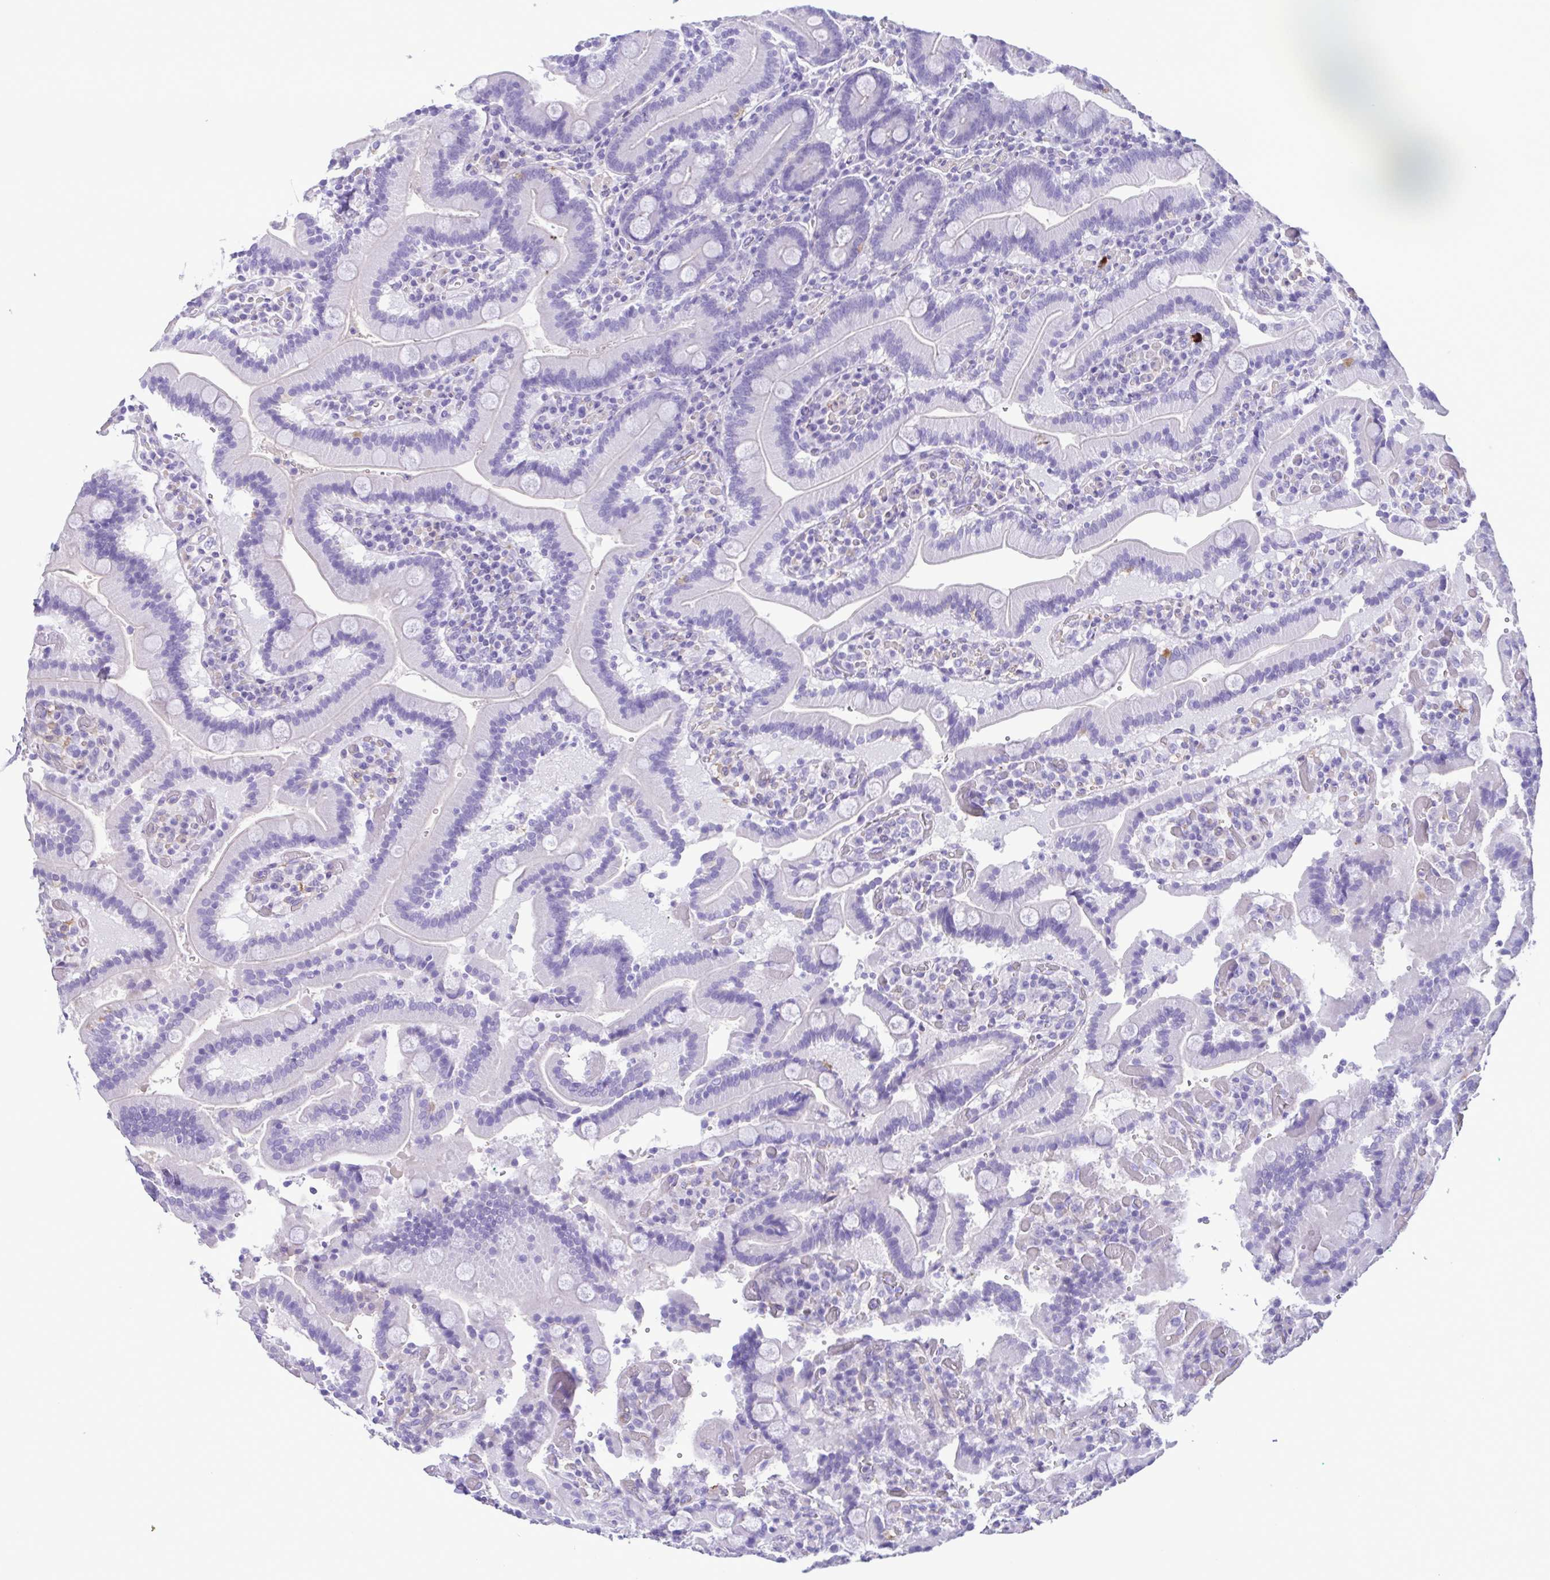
{"staining": {"intensity": "moderate", "quantity": "<25%", "location": "cytoplasmic/membranous"}, "tissue": "duodenum", "cell_type": "Glandular cells", "image_type": "normal", "snomed": [{"axis": "morphology", "description": "Normal tissue, NOS"}, {"axis": "topography", "description": "Duodenum"}], "caption": "The image exhibits immunohistochemical staining of benign duodenum. There is moderate cytoplasmic/membranous expression is seen in approximately <25% of glandular cells. (Stains: DAB in brown, nuclei in blue, Microscopy: brightfield microscopy at high magnification).", "gene": "CYP11B1", "patient": {"sex": "female", "age": 62}}